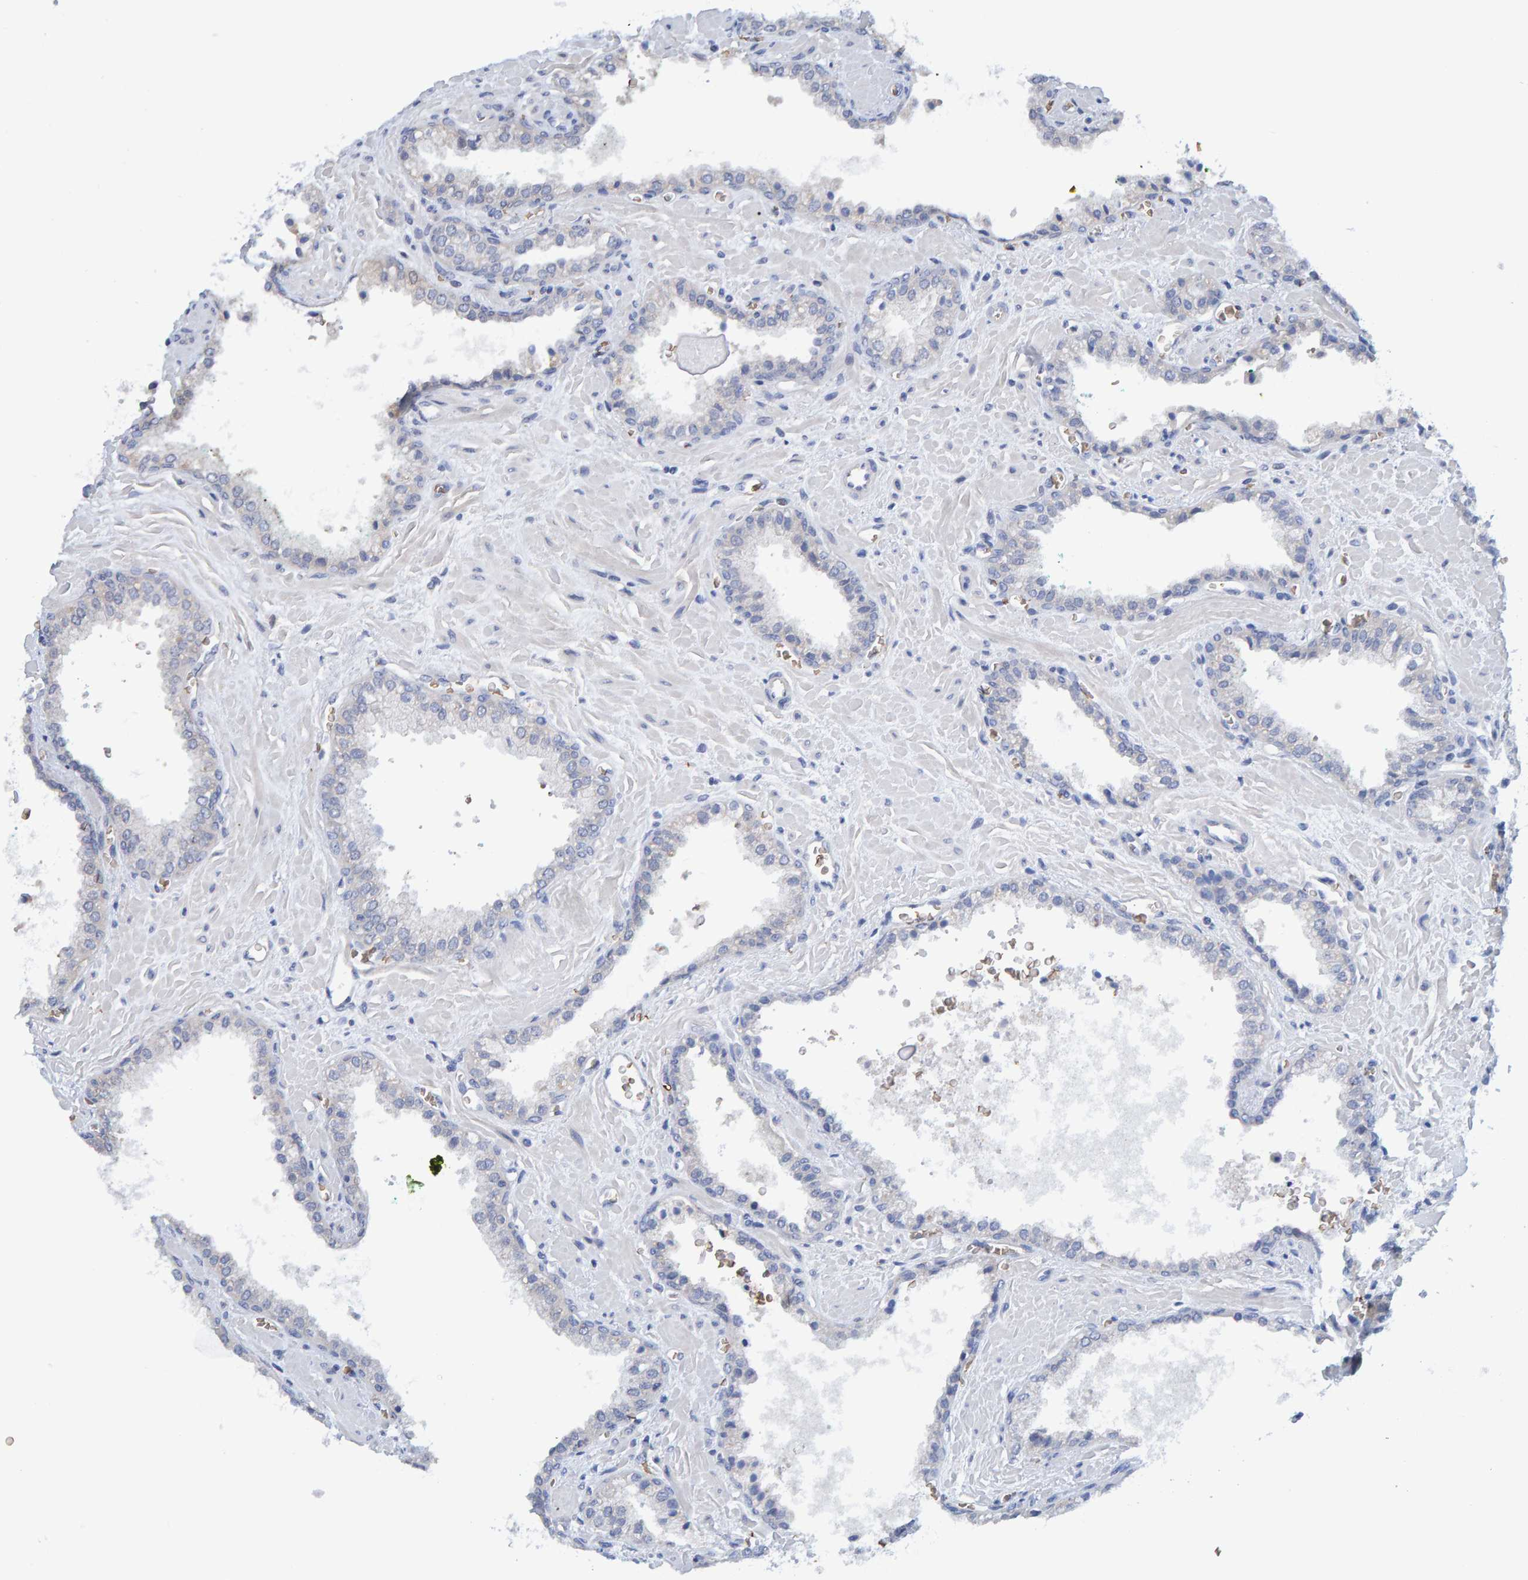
{"staining": {"intensity": "weak", "quantity": "<25%", "location": "cytoplasmic/membranous"}, "tissue": "prostate cancer", "cell_type": "Tumor cells", "image_type": "cancer", "snomed": [{"axis": "morphology", "description": "Adenocarcinoma, Low grade"}, {"axis": "topography", "description": "Prostate"}], "caption": "Tumor cells are negative for protein expression in human prostate low-grade adenocarcinoma.", "gene": "VPS9D1", "patient": {"sex": "male", "age": 71}}